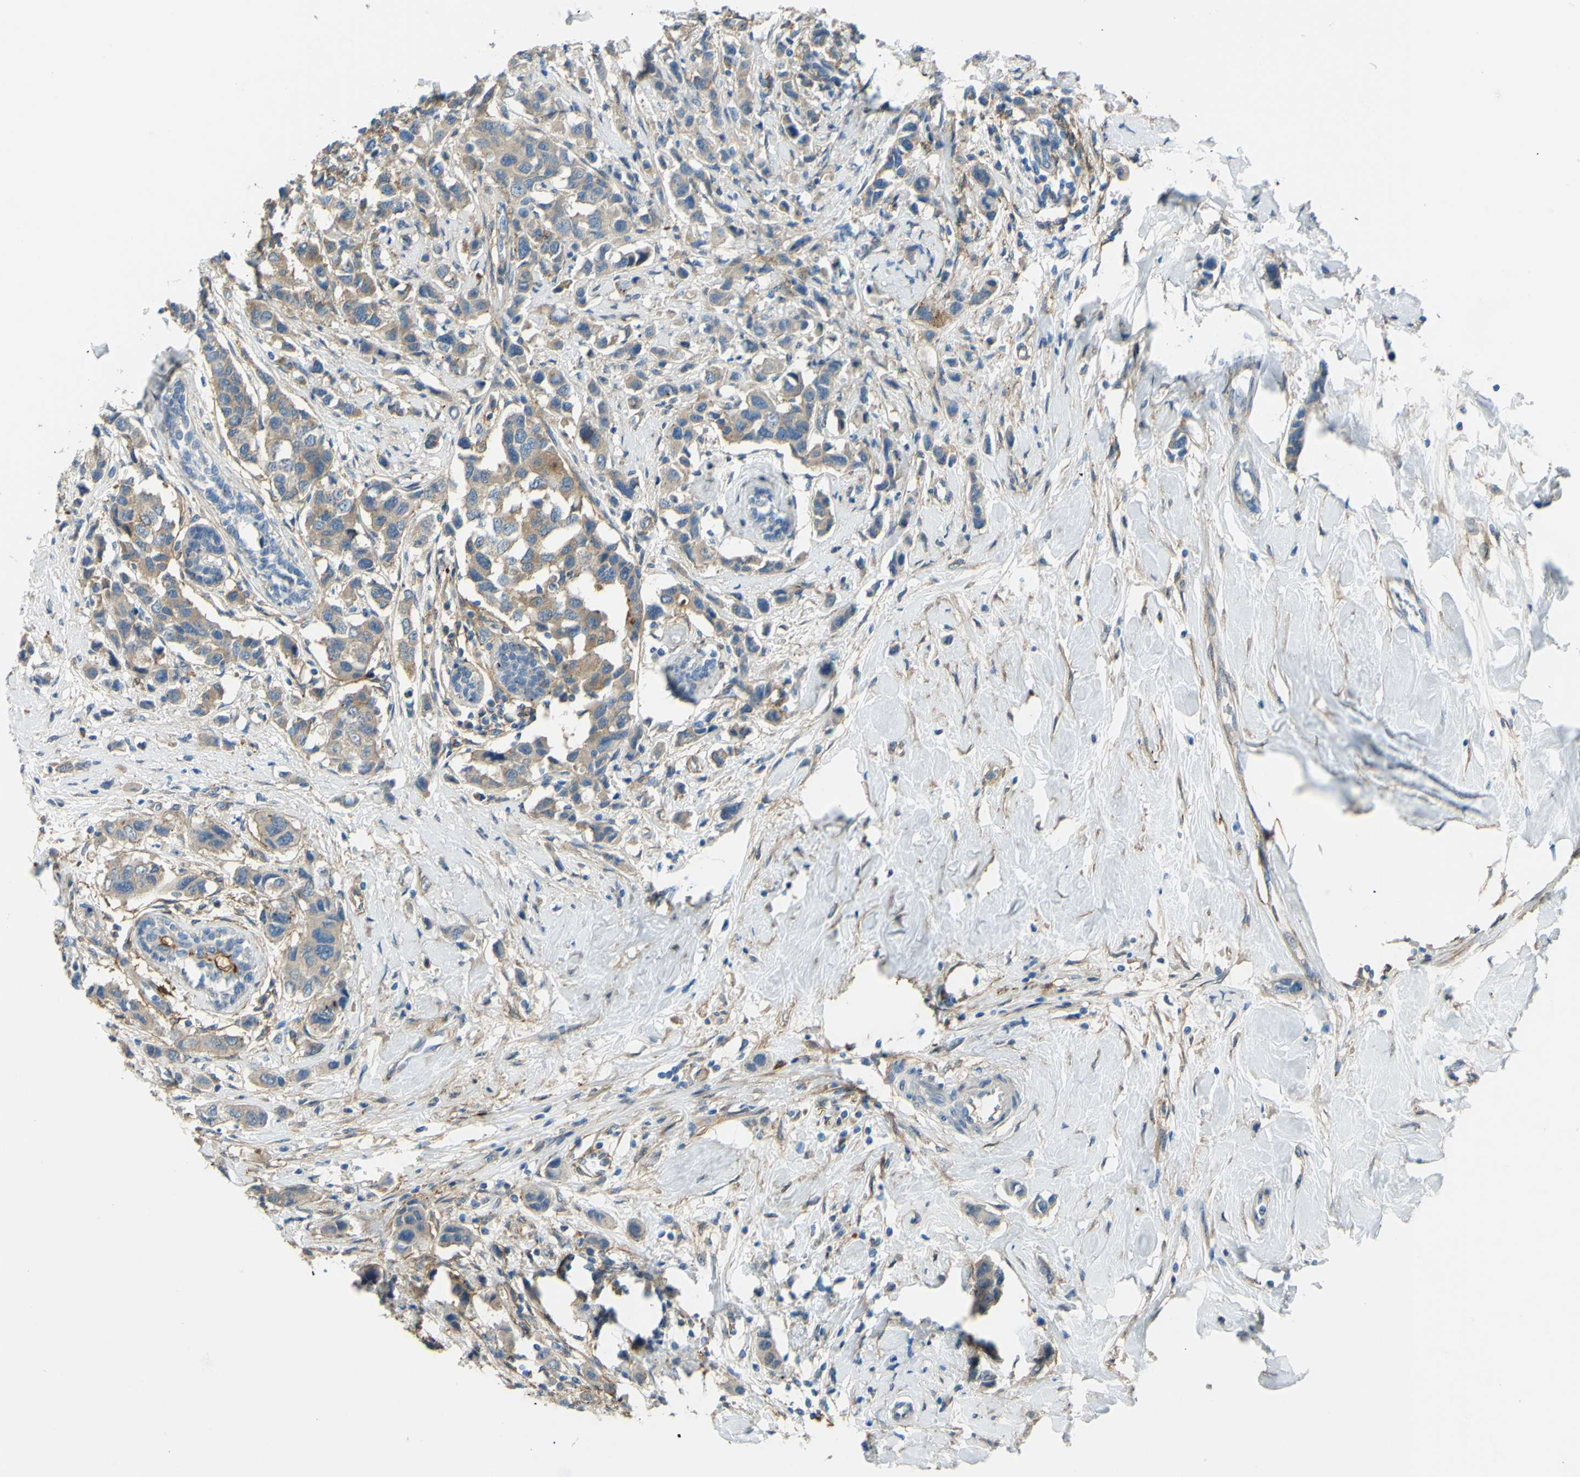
{"staining": {"intensity": "moderate", "quantity": ">75%", "location": "cytoplasmic/membranous"}, "tissue": "breast cancer", "cell_type": "Tumor cells", "image_type": "cancer", "snomed": [{"axis": "morphology", "description": "Normal tissue, NOS"}, {"axis": "morphology", "description": "Duct carcinoma"}, {"axis": "topography", "description": "Breast"}], "caption": "Tumor cells demonstrate medium levels of moderate cytoplasmic/membranous expression in approximately >75% of cells in human breast cancer. Immunohistochemistry stains the protein of interest in brown and the nuclei are stained blue.", "gene": "ARHGAP1", "patient": {"sex": "female", "age": 50}}